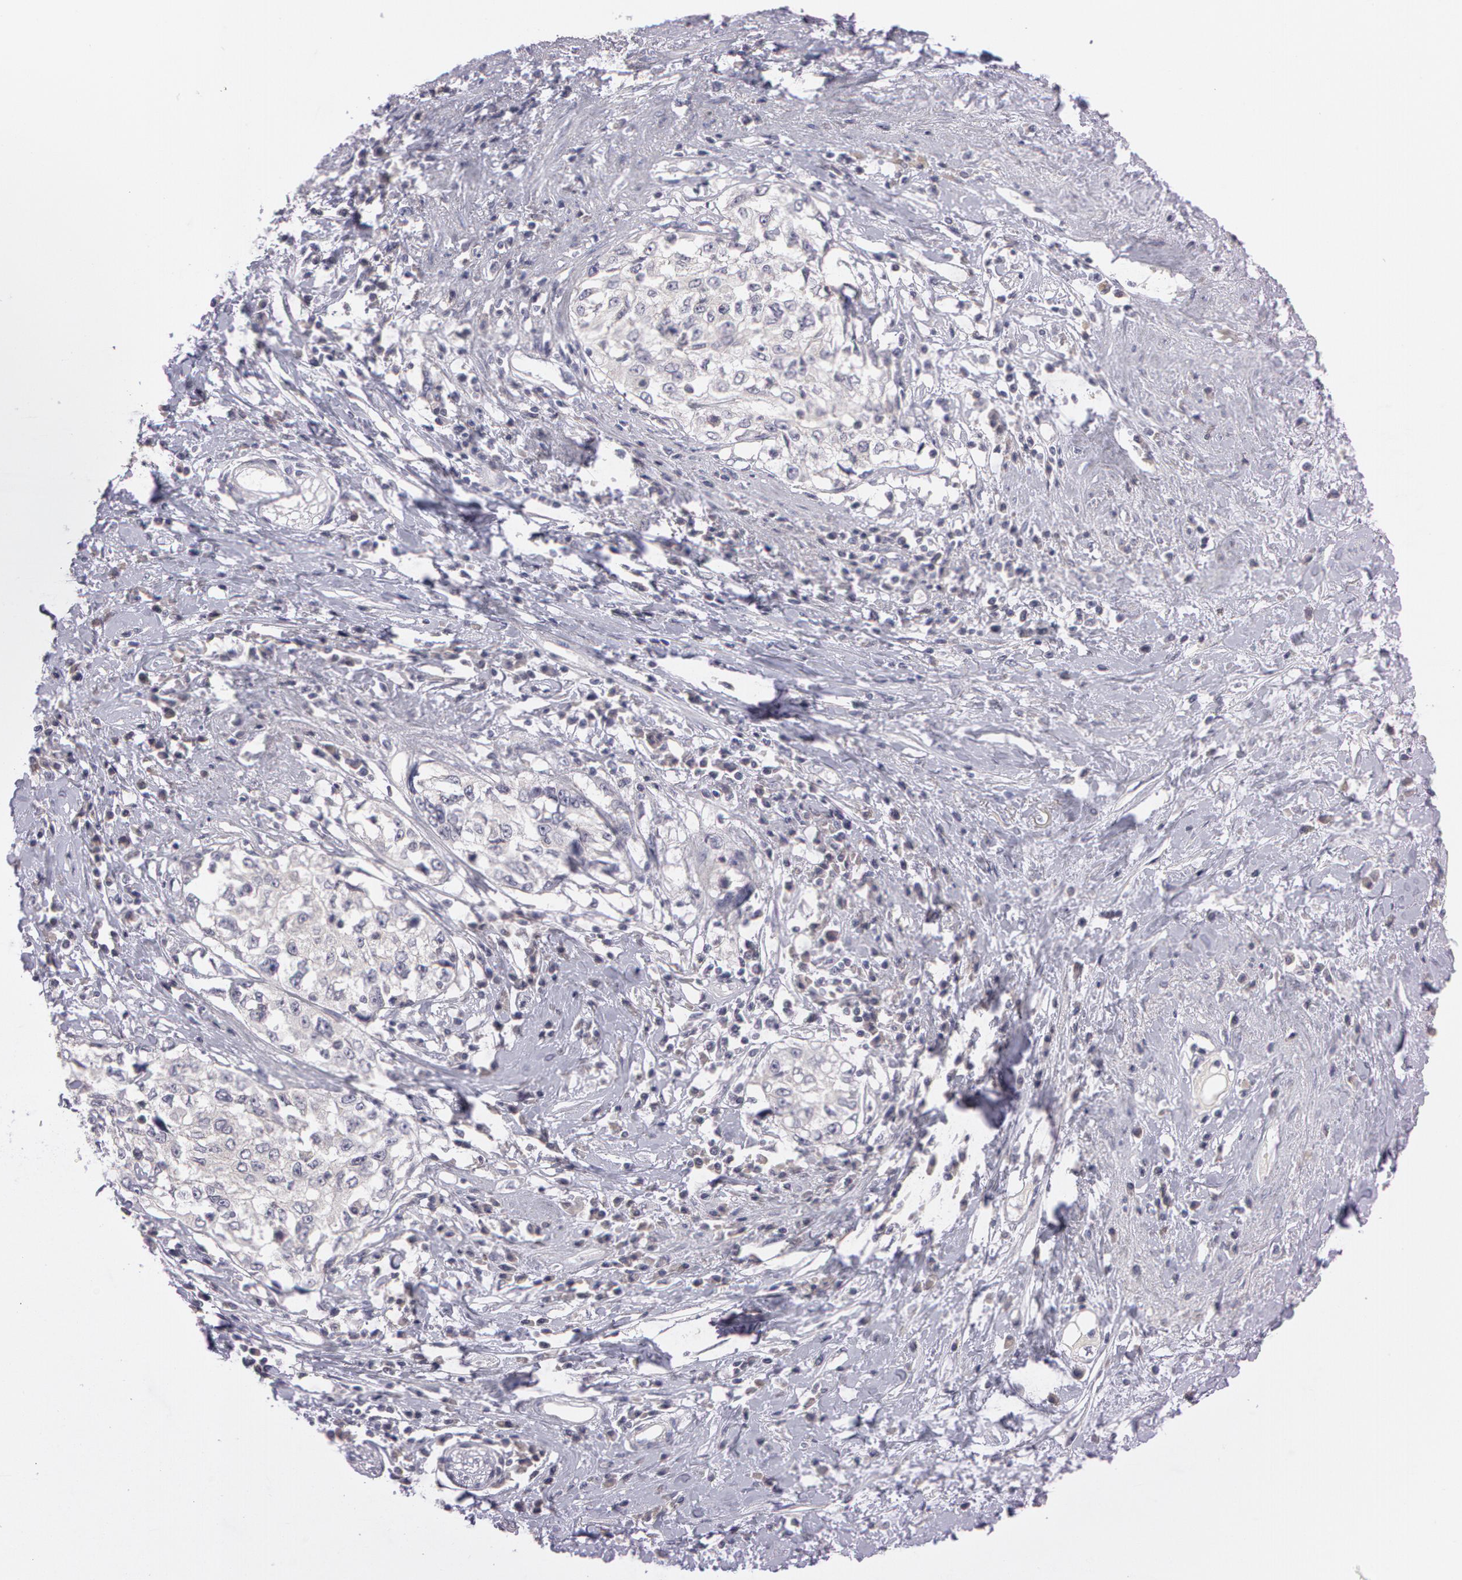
{"staining": {"intensity": "weak", "quantity": ">75%", "location": "cytoplasmic/membranous"}, "tissue": "cervical cancer", "cell_type": "Tumor cells", "image_type": "cancer", "snomed": [{"axis": "morphology", "description": "Squamous cell carcinoma, NOS"}, {"axis": "topography", "description": "Cervix"}], "caption": "Tumor cells display weak cytoplasmic/membranous positivity in about >75% of cells in cervical squamous cell carcinoma.", "gene": "MXRA5", "patient": {"sex": "female", "age": 57}}